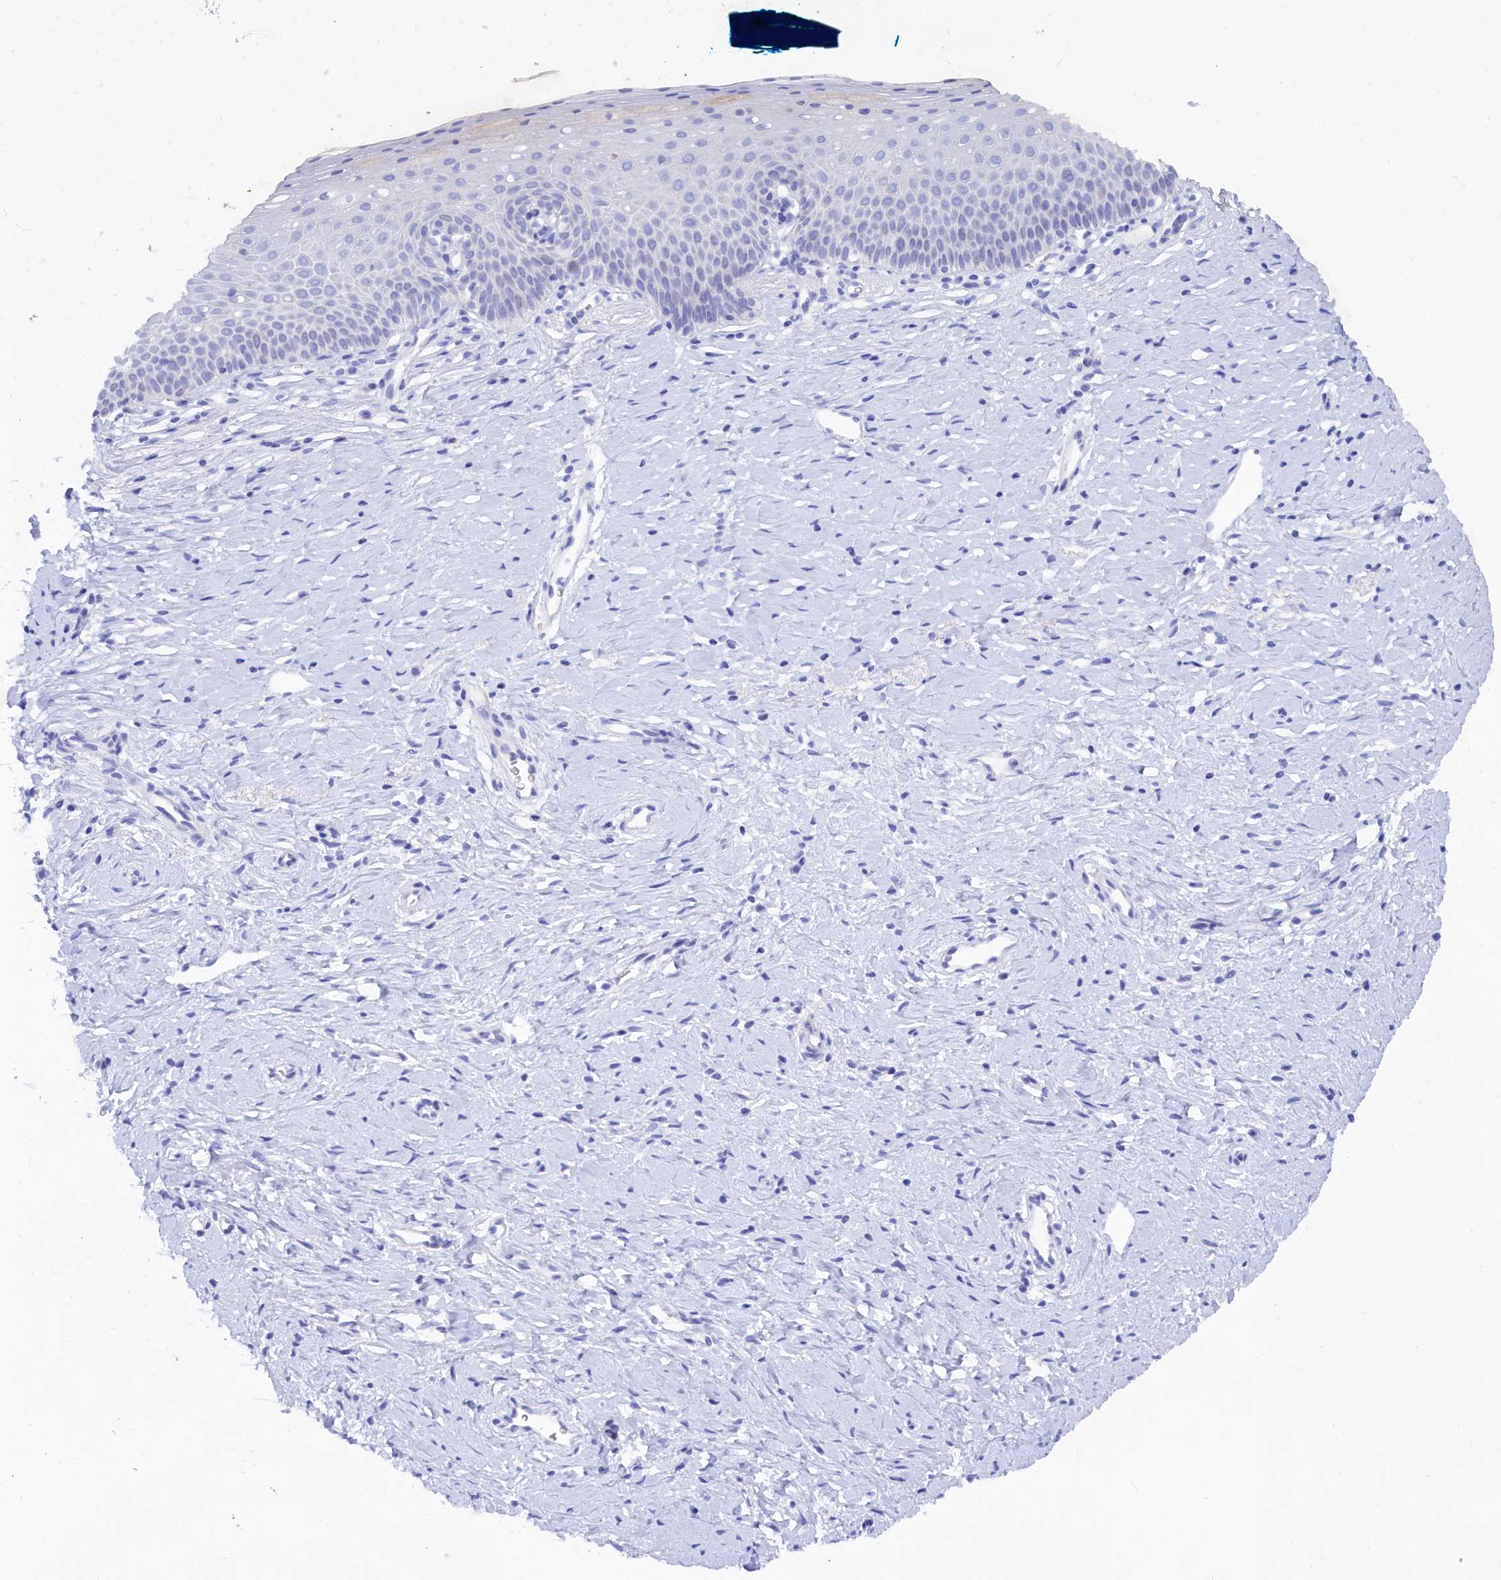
{"staining": {"intensity": "negative", "quantity": "none", "location": "none"}, "tissue": "cervix", "cell_type": "Glandular cells", "image_type": "normal", "snomed": [{"axis": "morphology", "description": "Normal tissue, NOS"}, {"axis": "topography", "description": "Cervix"}], "caption": "There is no significant positivity in glandular cells of cervix. Nuclei are stained in blue.", "gene": "TRIM10", "patient": {"sex": "female", "age": 36}}